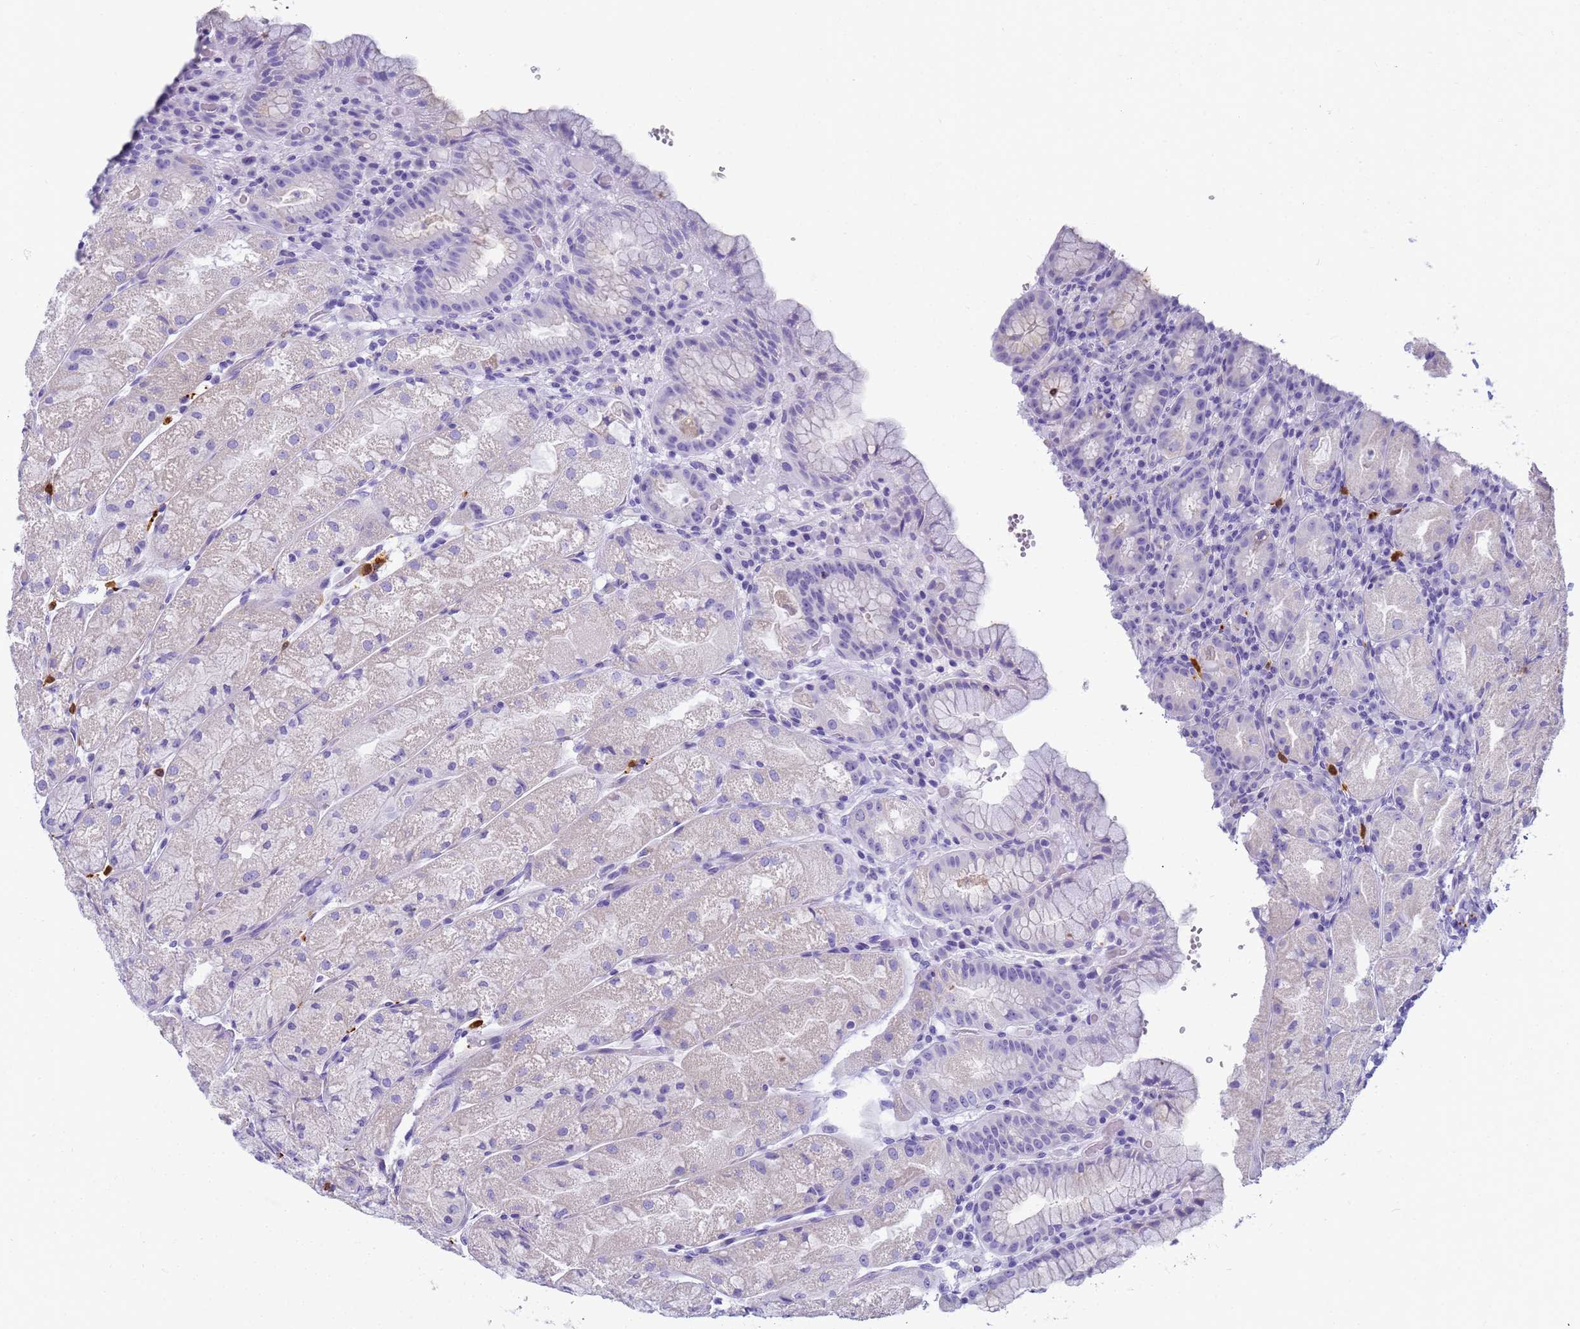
{"staining": {"intensity": "negative", "quantity": "none", "location": "none"}, "tissue": "stomach", "cell_type": "Glandular cells", "image_type": "normal", "snomed": [{"axis": "morphology", "description": "Normal tissue, NOS"}, {"axis": "topography", "description": "Stomach, upper"}], "caption": "A photomicrograph of stomach stained for a protein reveals no brown staining in glandular cells.", "gene": "RNASE2", "patient": {"sex": "male", "age": 52}}